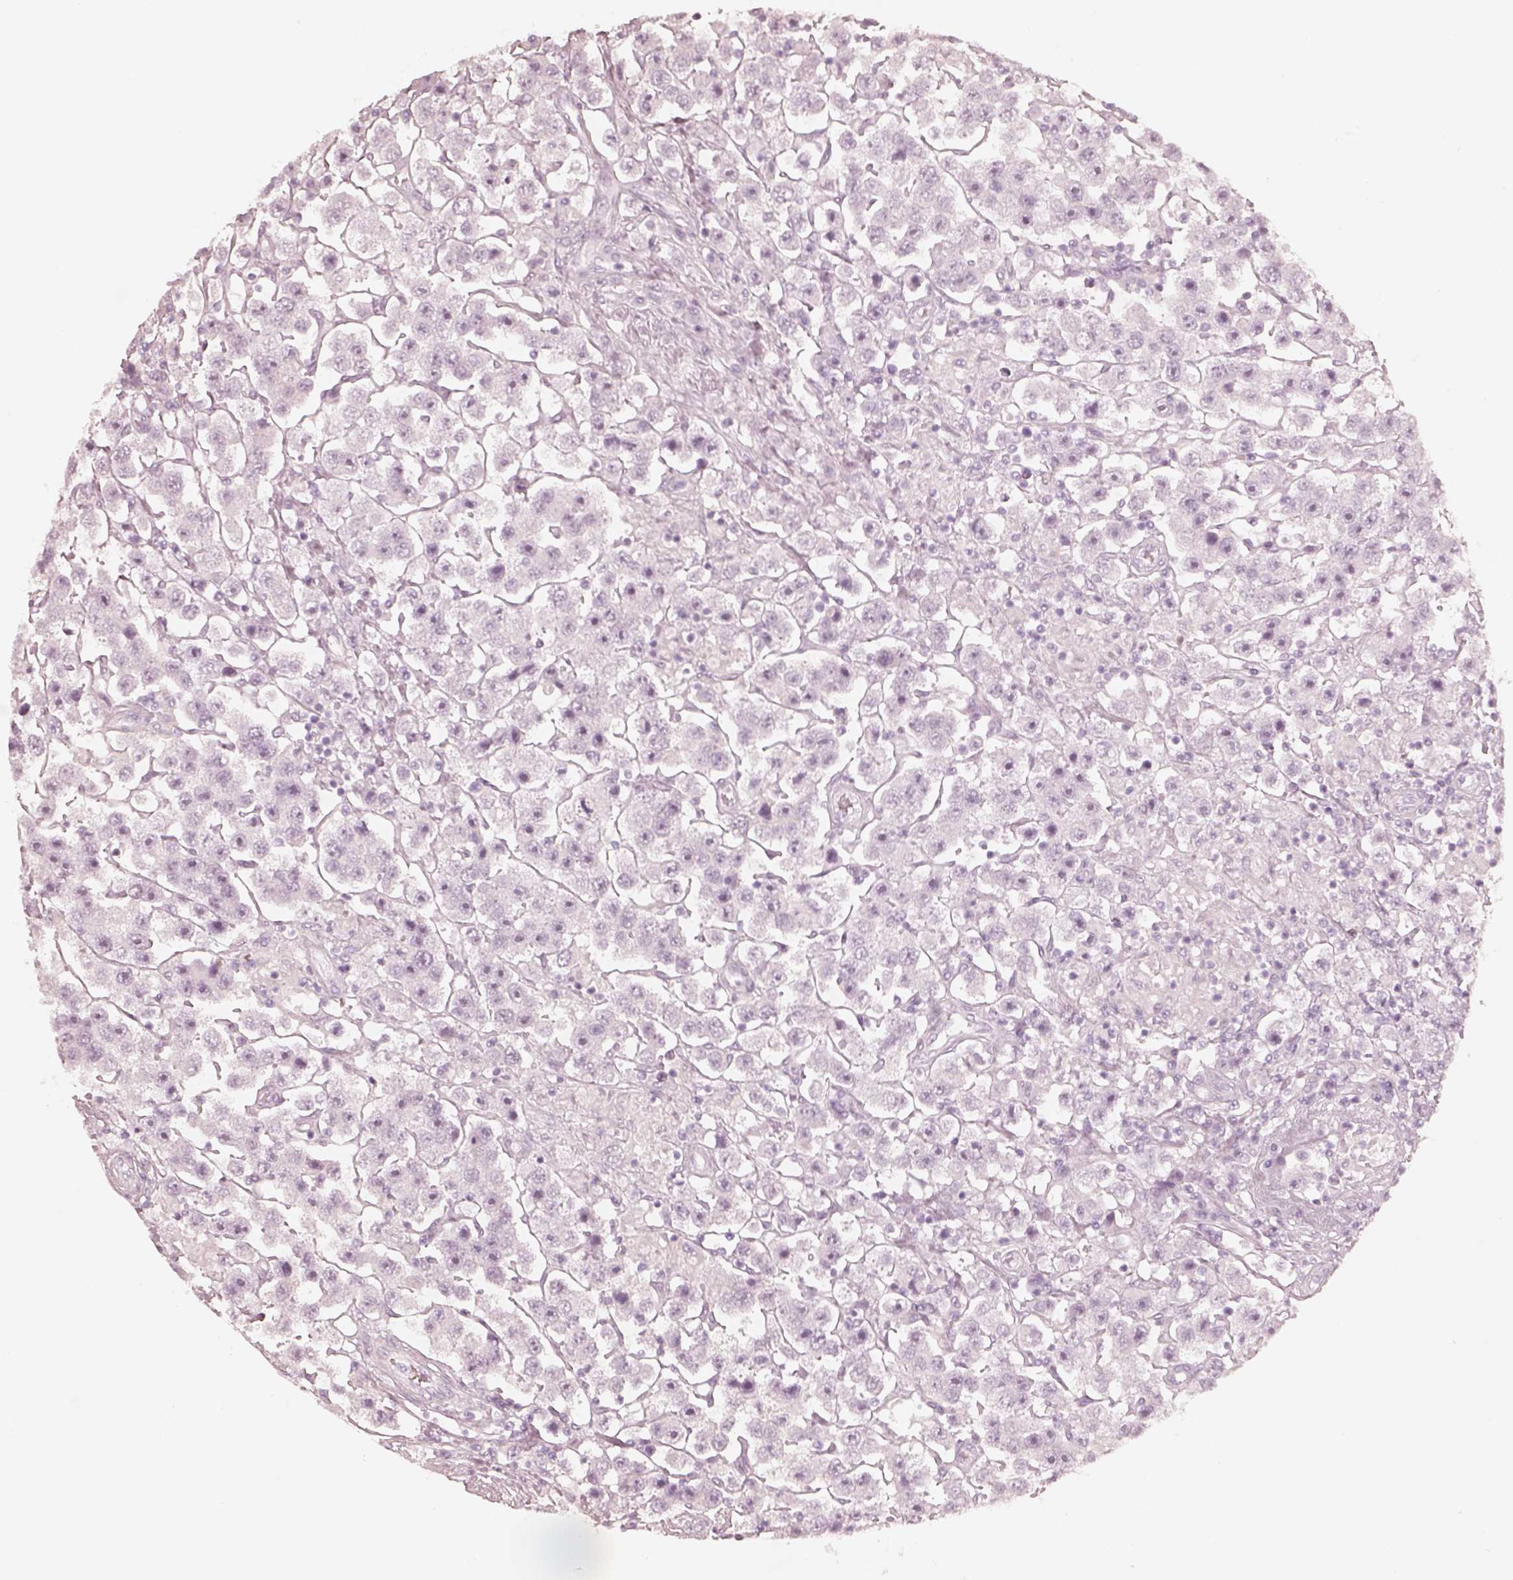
{"staining": {"intensity": "negative", "quantity": "none", "location": "none"}, "tissue": "testis cancer", "cell_type": "Tumor cells", "image_type": "cancer", "snomed": [{"axis": "morphology", "description": "Seminoma, NOS"}, {"axis": "topography", "description": "Testis"}], "caption": "Immunohistochemistry (IHC) of testis seminoma displays no staining in tumor cells. (Stains: DAB immunohistochemistry (IHC) with hematoxylin counter stain, Microscopy: brightfield microscopy at high magnification).", "gene": "KRT82", "patient": {"sex": "male", "age": 45}}